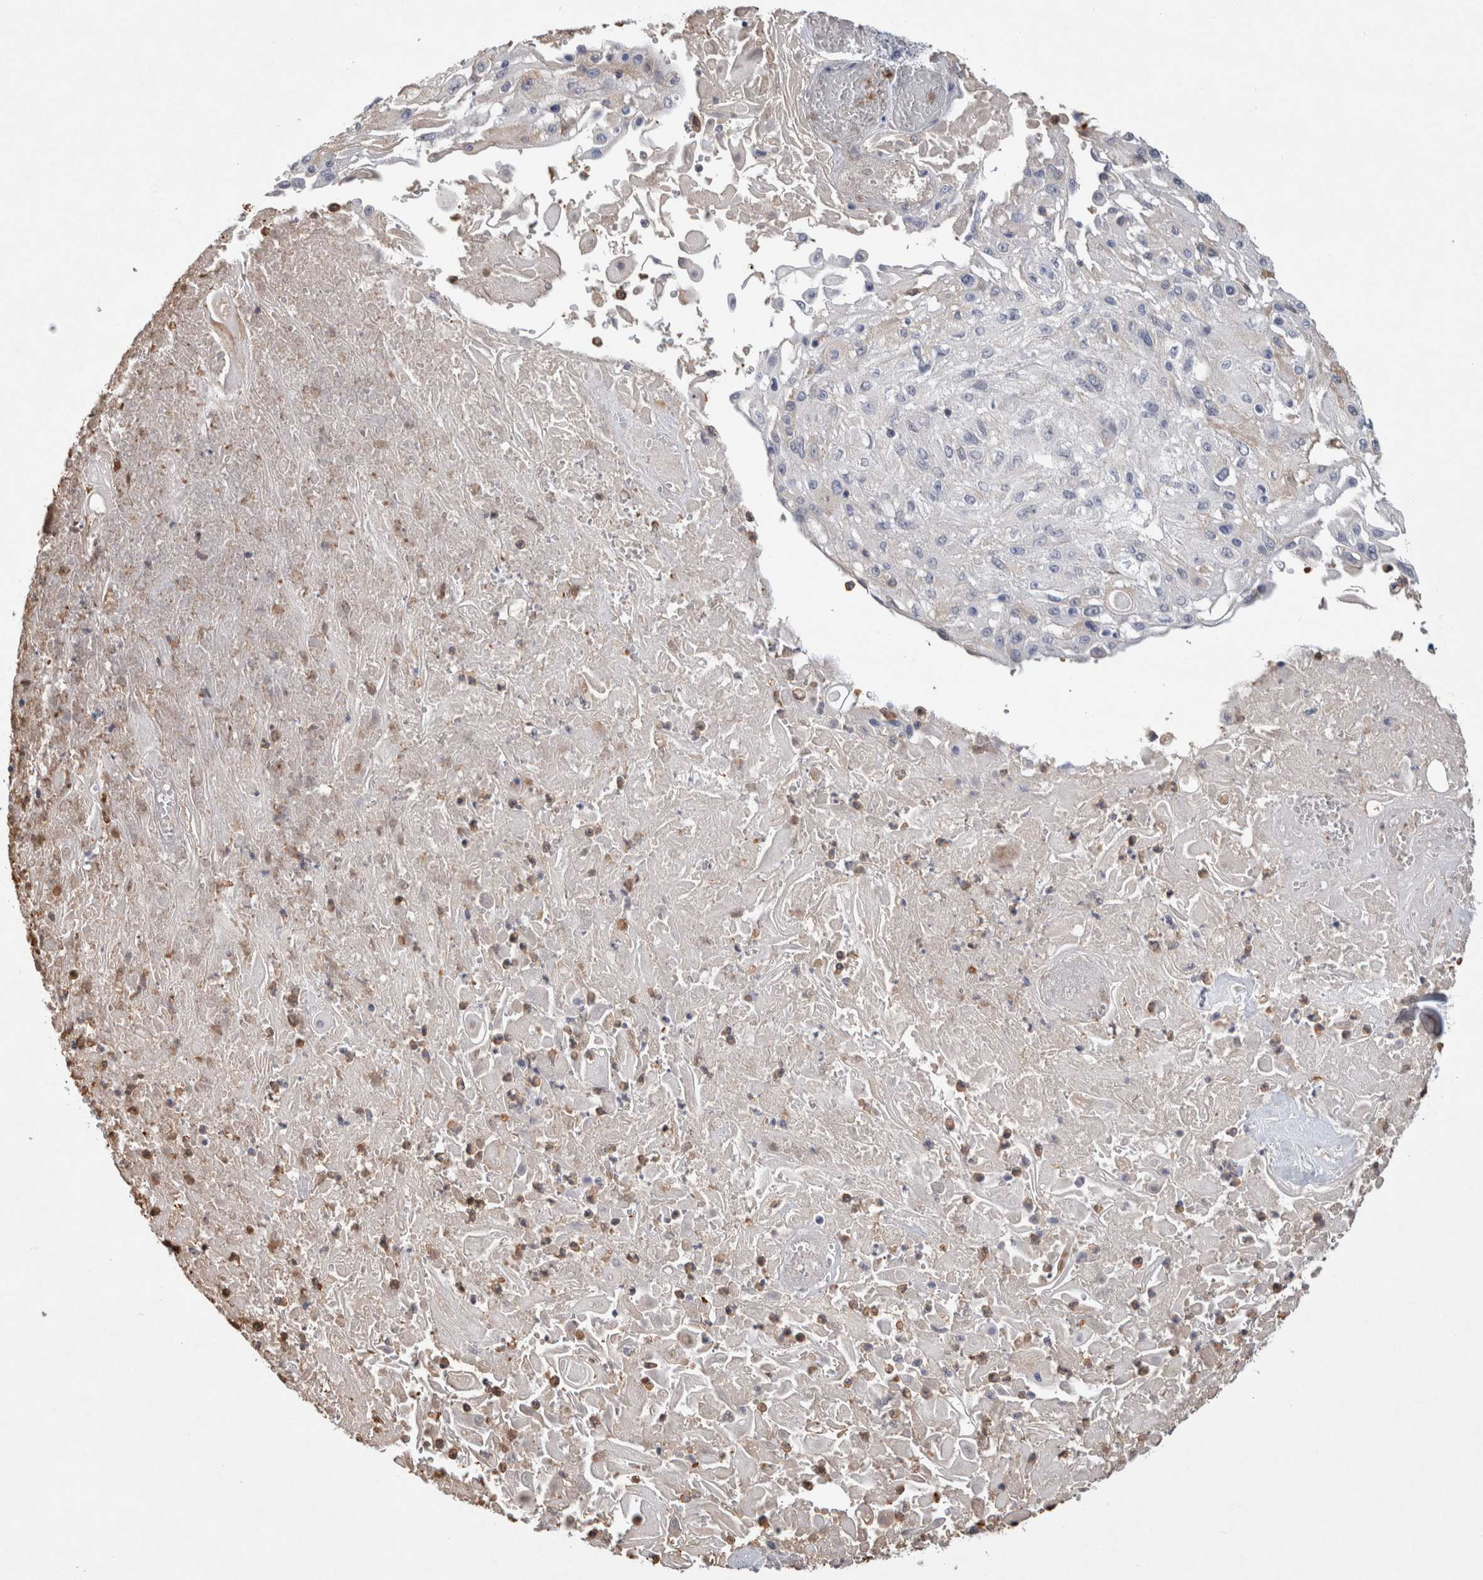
{"staining": {"intensity": "negative", "quantity": "none", "location": "none"}, "tissue": "skin cancer", "cell_type": "Tumor cells", "image_type": "cancer", "snomed": [{"axis": "morphology", "description": "Squamous cell carcinoma, NOS"}, {"axis": "topography", "description": "Skin"}], "caption": "The histopathology image reveals no significant positivity in tumor cells of skin cancer.", "gene": "FABP7", "patient": {"sex": "male", "age": 75}}